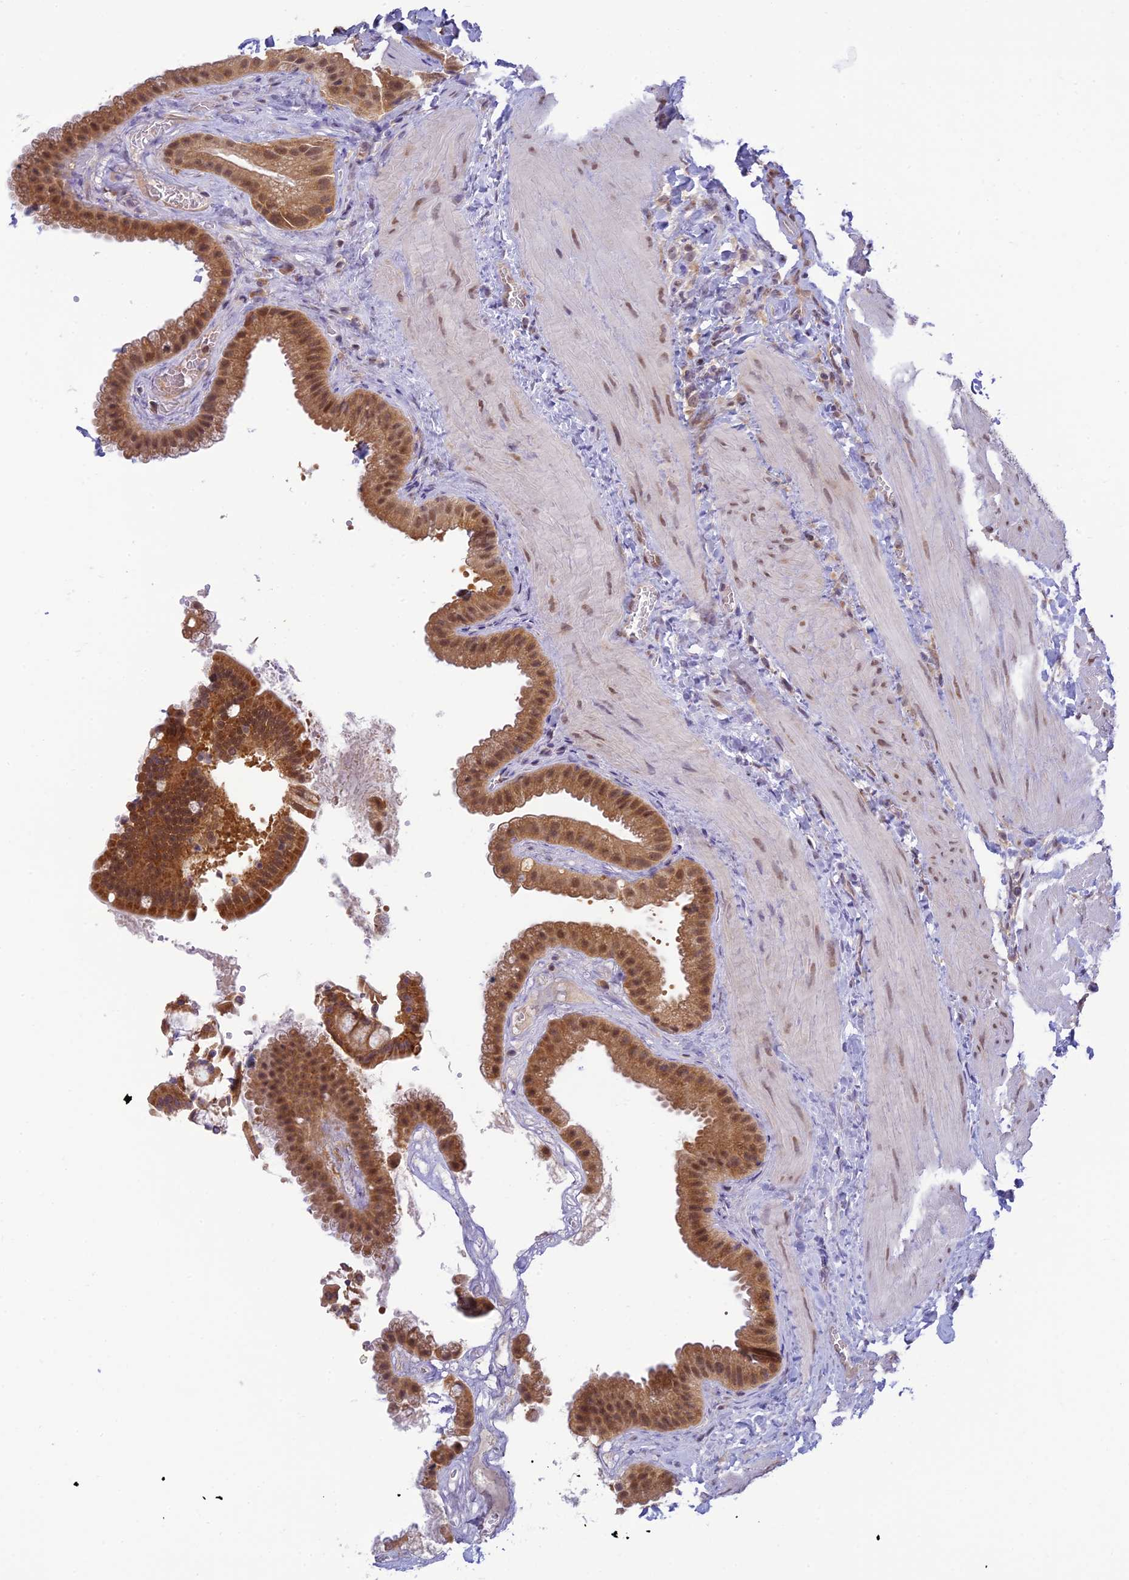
{"staining": {"intensity": "moderate", "quantity": ">75%", "location": "cytoplasmic/membranous,nuclear"}, "tissue": "gallbladder", "cell_type": "Glandular cells", "image_type": "normal", "snomed": [{"axis": "morphology", "description": "Normal tissue, NOS"}, {"axis": "topography", "description": "Gallbladder"}], "caption": "A brown stain highlights moderate cytoplasmic/membranous,nuclear expression of a protein in glandular cells of unremarkable gallbladder.", "gene": "SKIC8", "patient": {"sex": "male", "age": 55}}